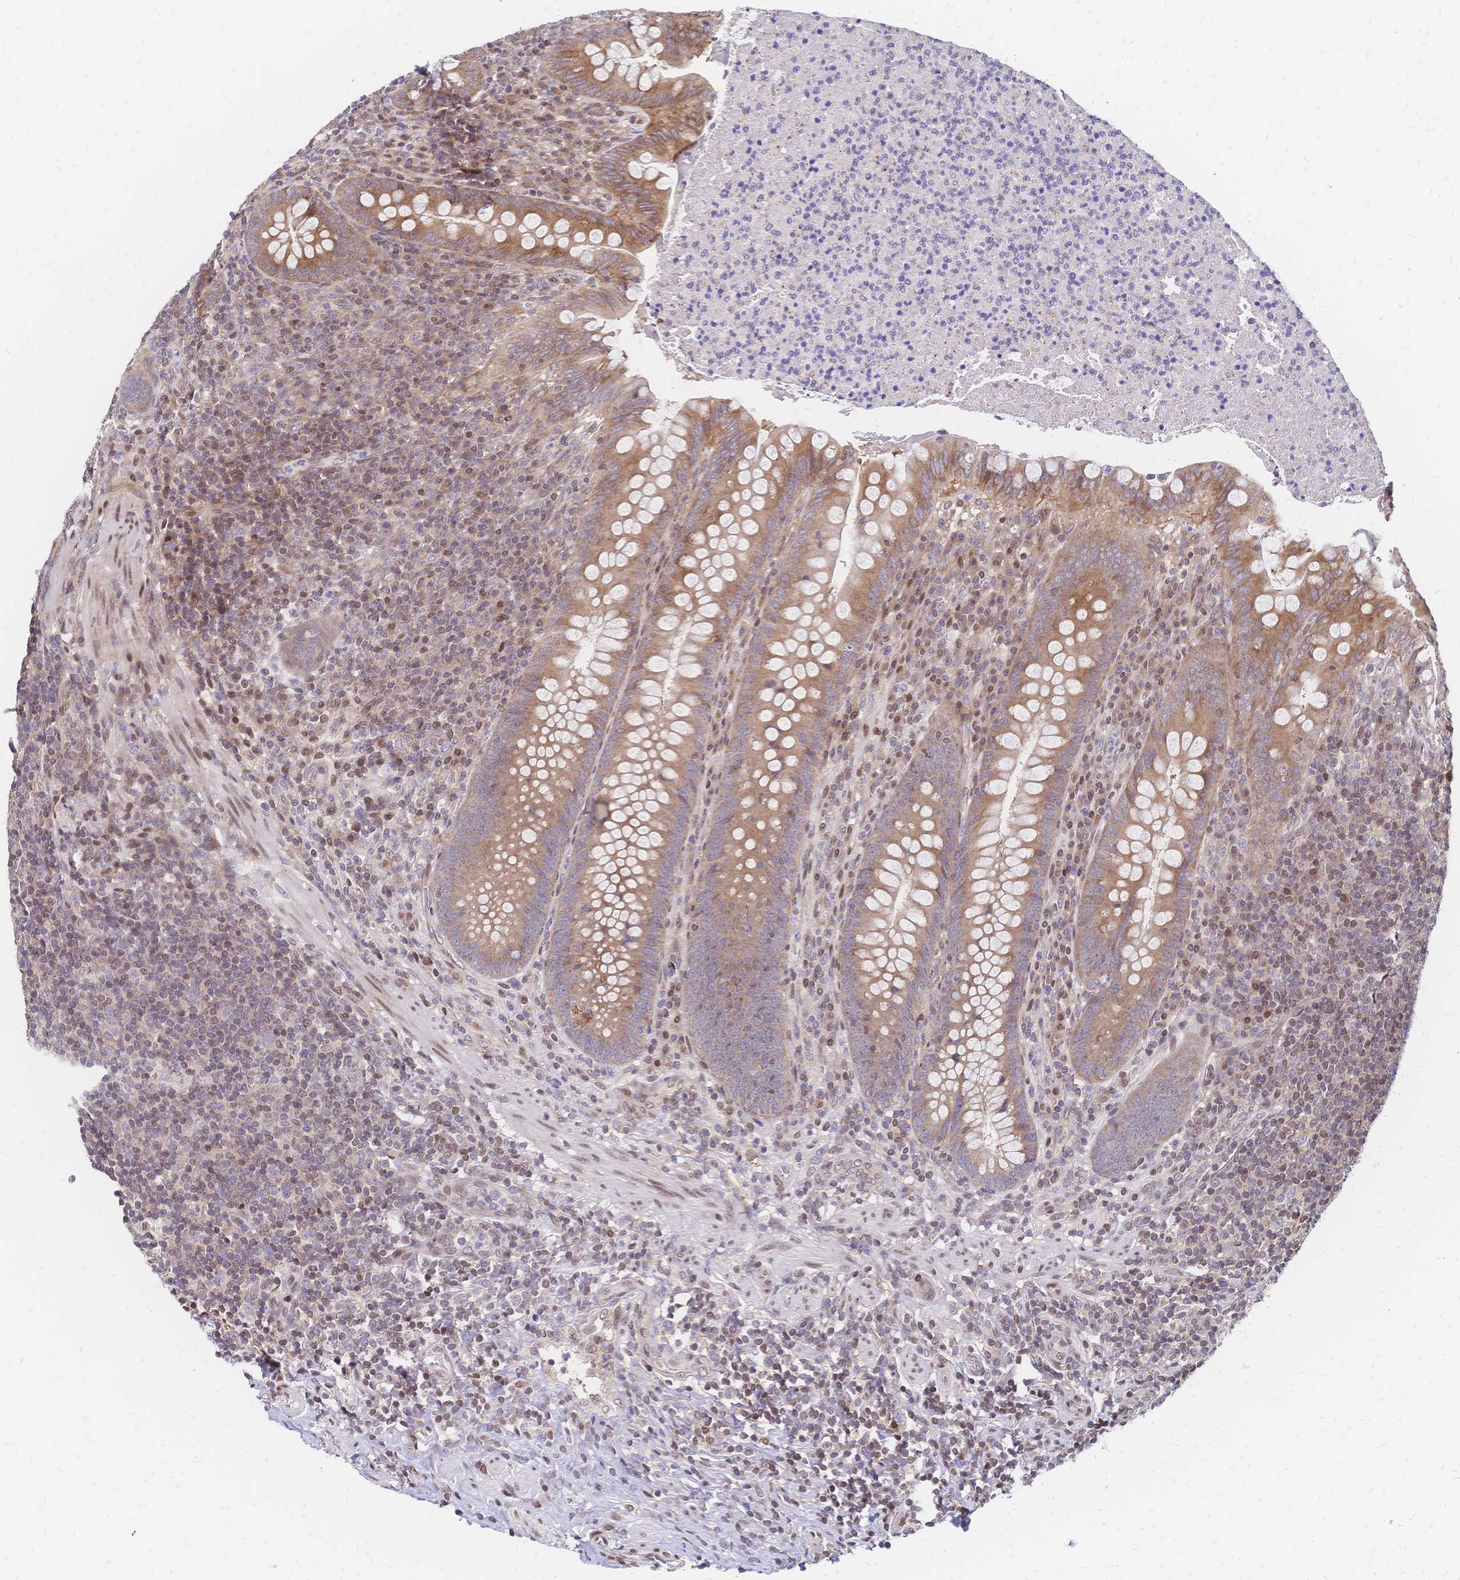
{"staining": {"intensity": "moderate", "quantity": "25%-75%", "location": "cytoplasmic/membranous"}, "tissue": "appendix", "cell_type": "Glandular cells", "image_type": "normal", "snomed": [{"axis": "morphology", "description": "Normal tissue, NOS"}, {"axis": "topography", "description": "Appendix"}], "caption": "An image showing moderate cytoplasmic/membranous expression in about 25%-75% of glandular cells in benign appendix, as visualized by brown immunohistochemical staining.", "gene": "CBX7", "patient": {"sex": "male", "age": 47}}